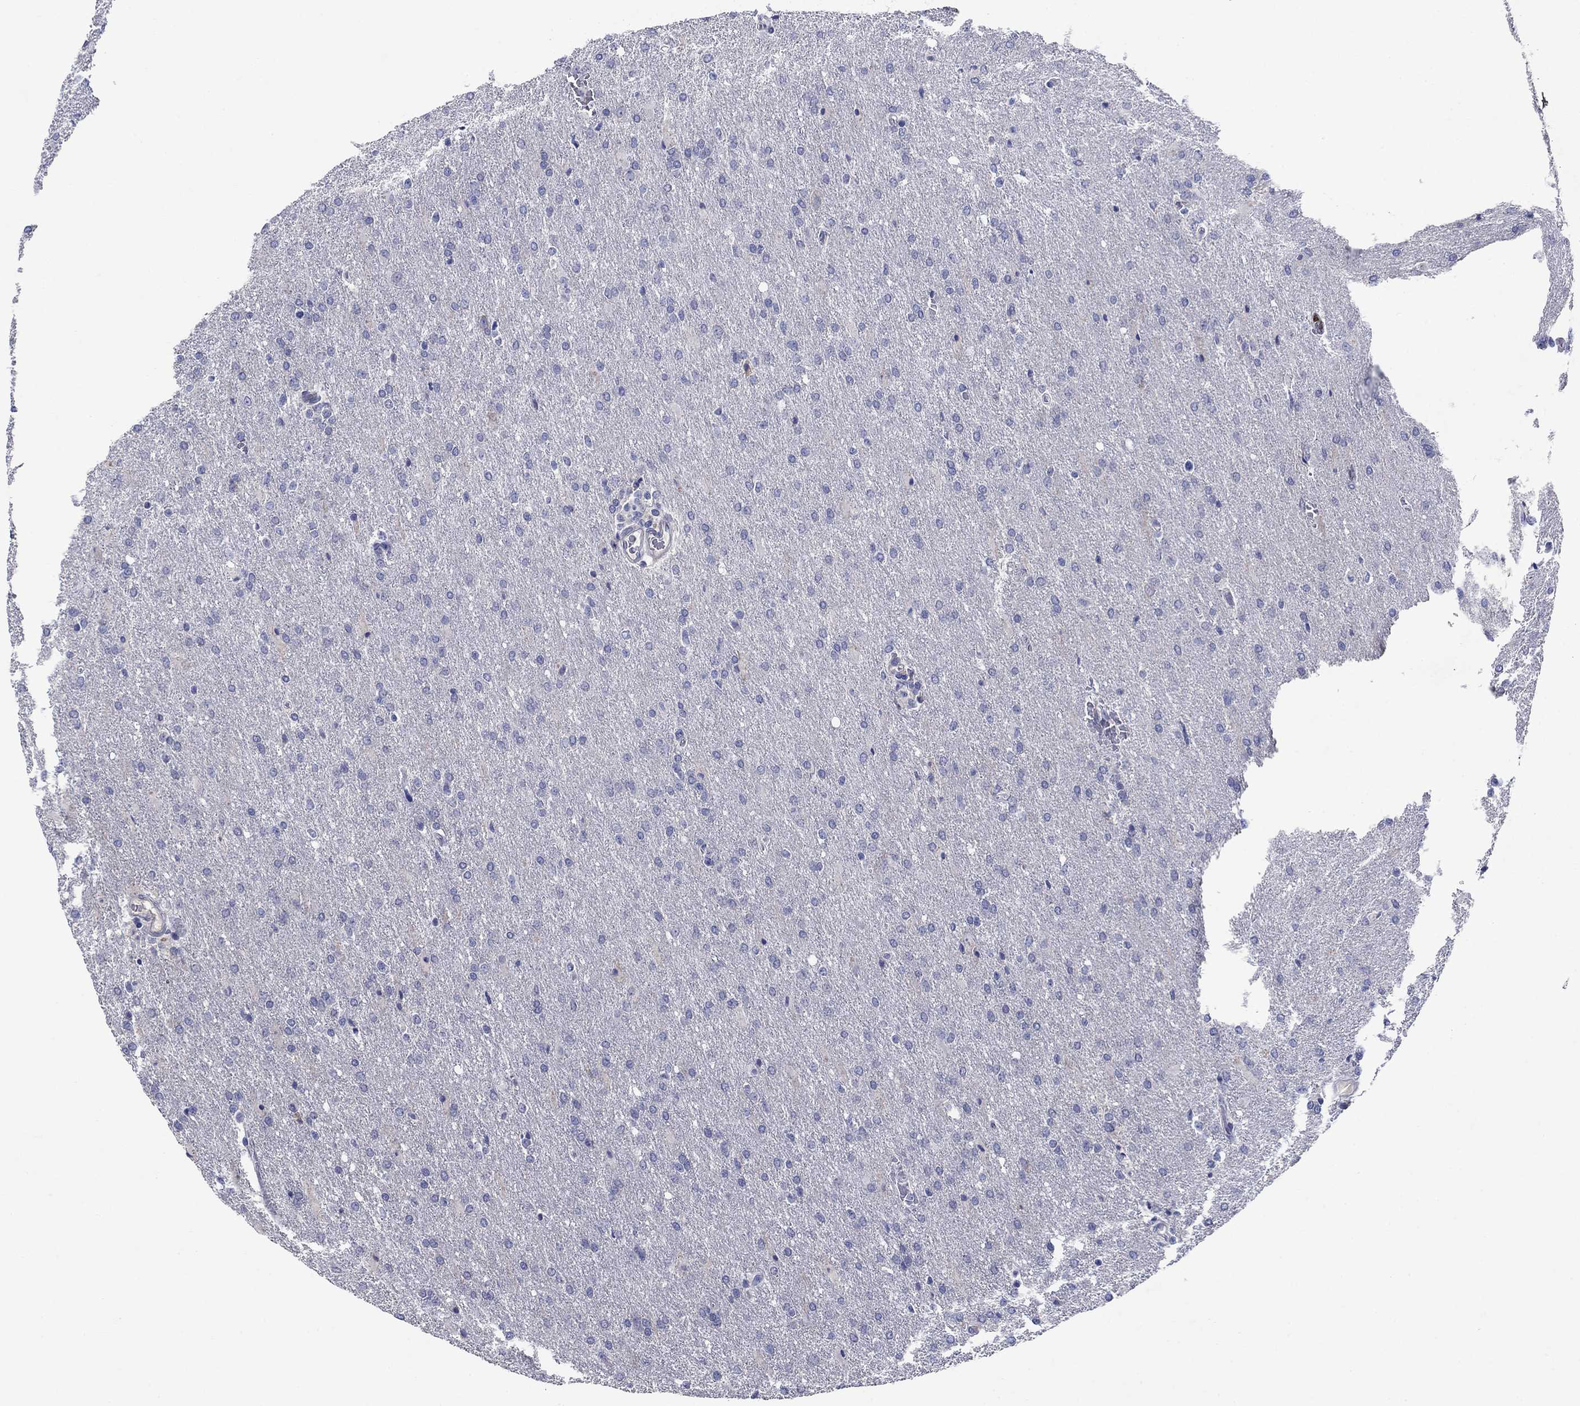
{"staining": {"intensity": "negative", "quantity": "none", "location": "none"}, "tissue": "glioma", "cell_type": "Tumor cells", "image_type": "cancer", "snomed": [{"axis": "morphology", "description": "Glioma, malignant, High grade"}, {"axis": "topography", "description": "Brain"}], "caption": "DAB (3,3'-diaminobenzidine) immunohistochemical staining of malignant glioma (high-grade) exhibits no significant expression in tumor cells.", "gene": "SULT2B1", "patient": {"sex": "male", "age": 68}}